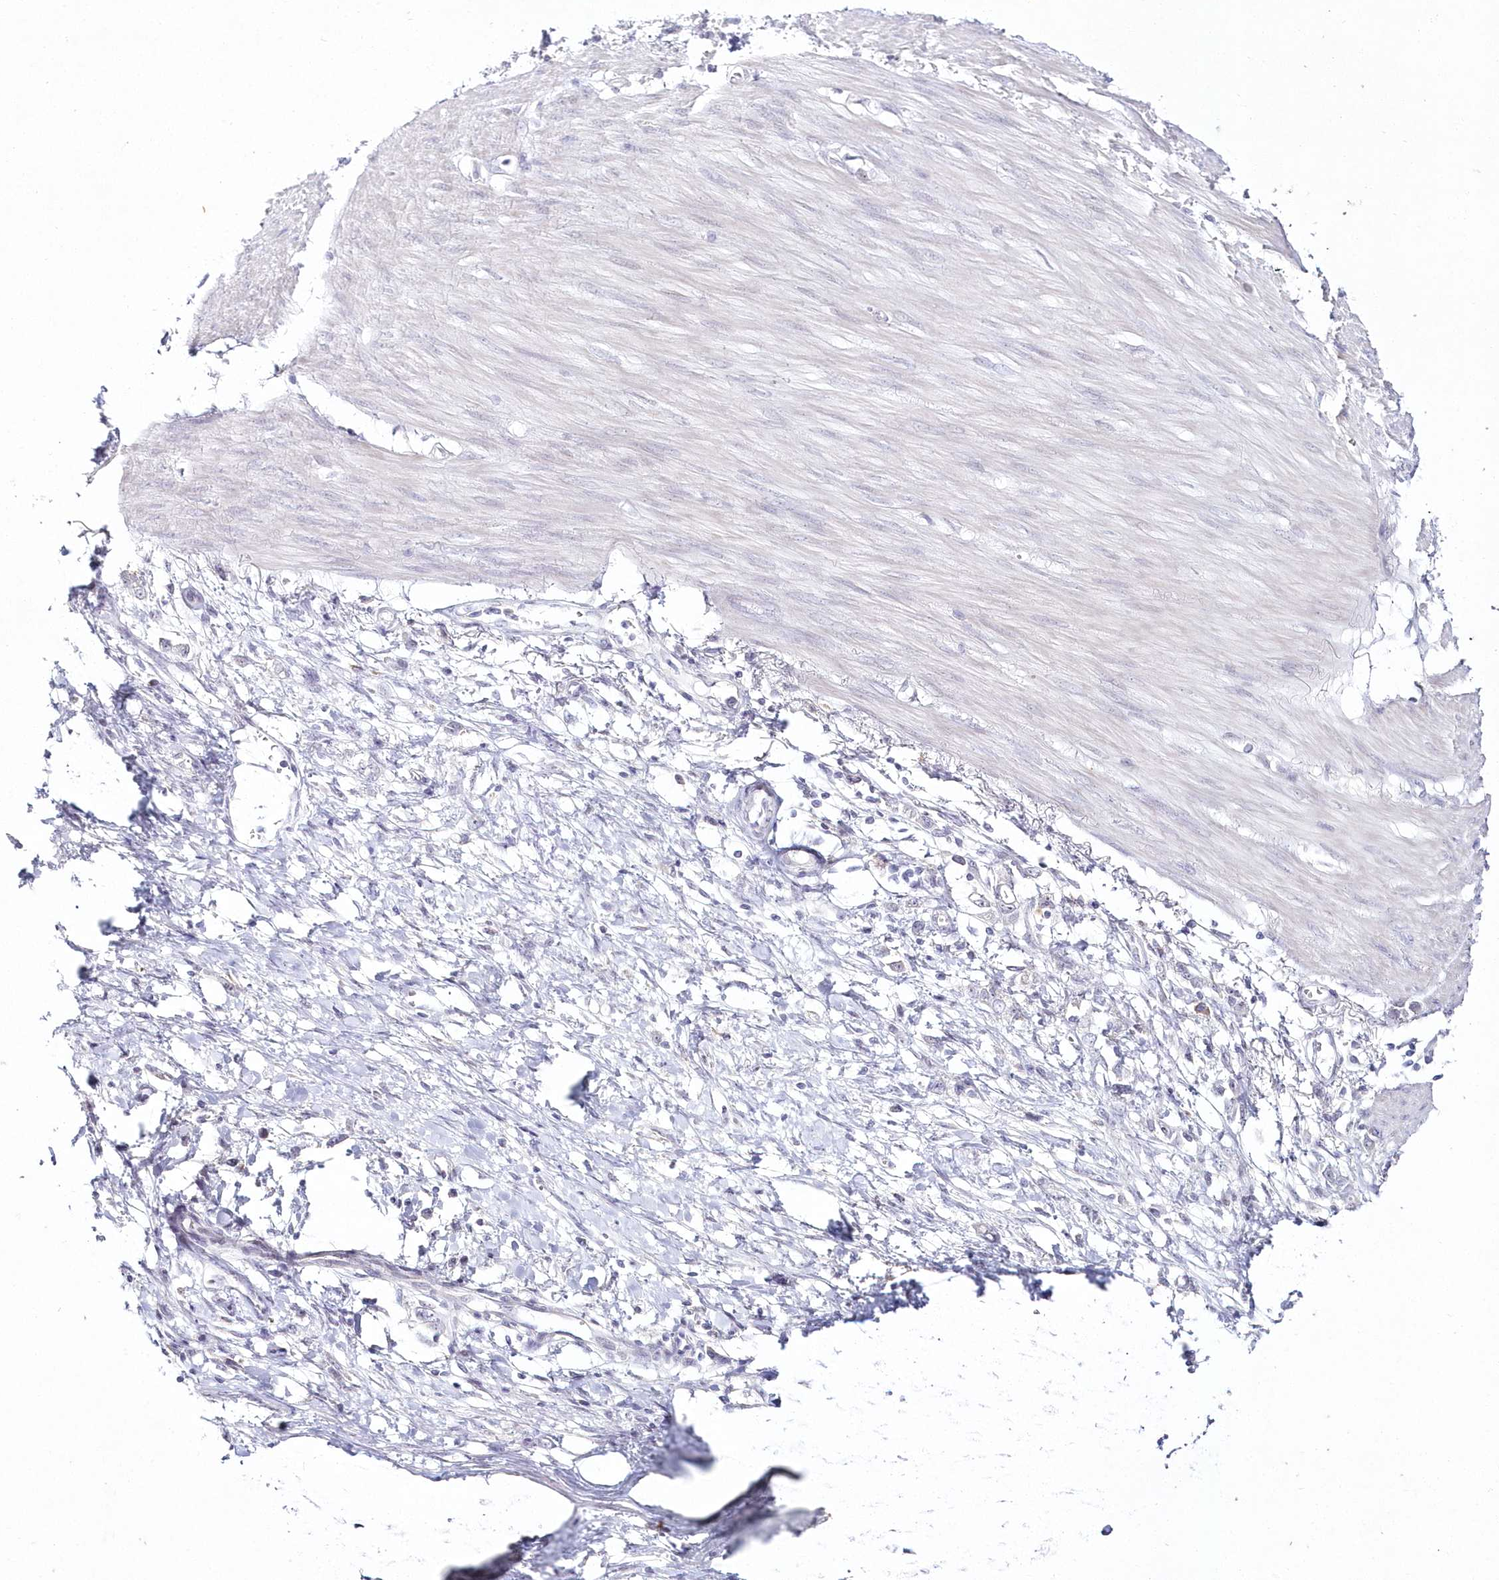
{"staining": {"intensity": "negative", "quantity": "none", "location": "none"}, "tissue": "stomach cancer", "cell_type": "Tumor cells", "image_type": "cancer", "snomed": [{"axis": "morphology", "description": "Adenocarcinoma, NOS"}, {"axis": "topography", "description": "Stomach"}], "caption": "Tumor cells show no significant protein positivity in stomach cancer. (Brightfield microscopy of DAB immunohistochemistry at high magnification).", "gene": "HYCC2", "patient": {"sex": "female", "age": 76}}